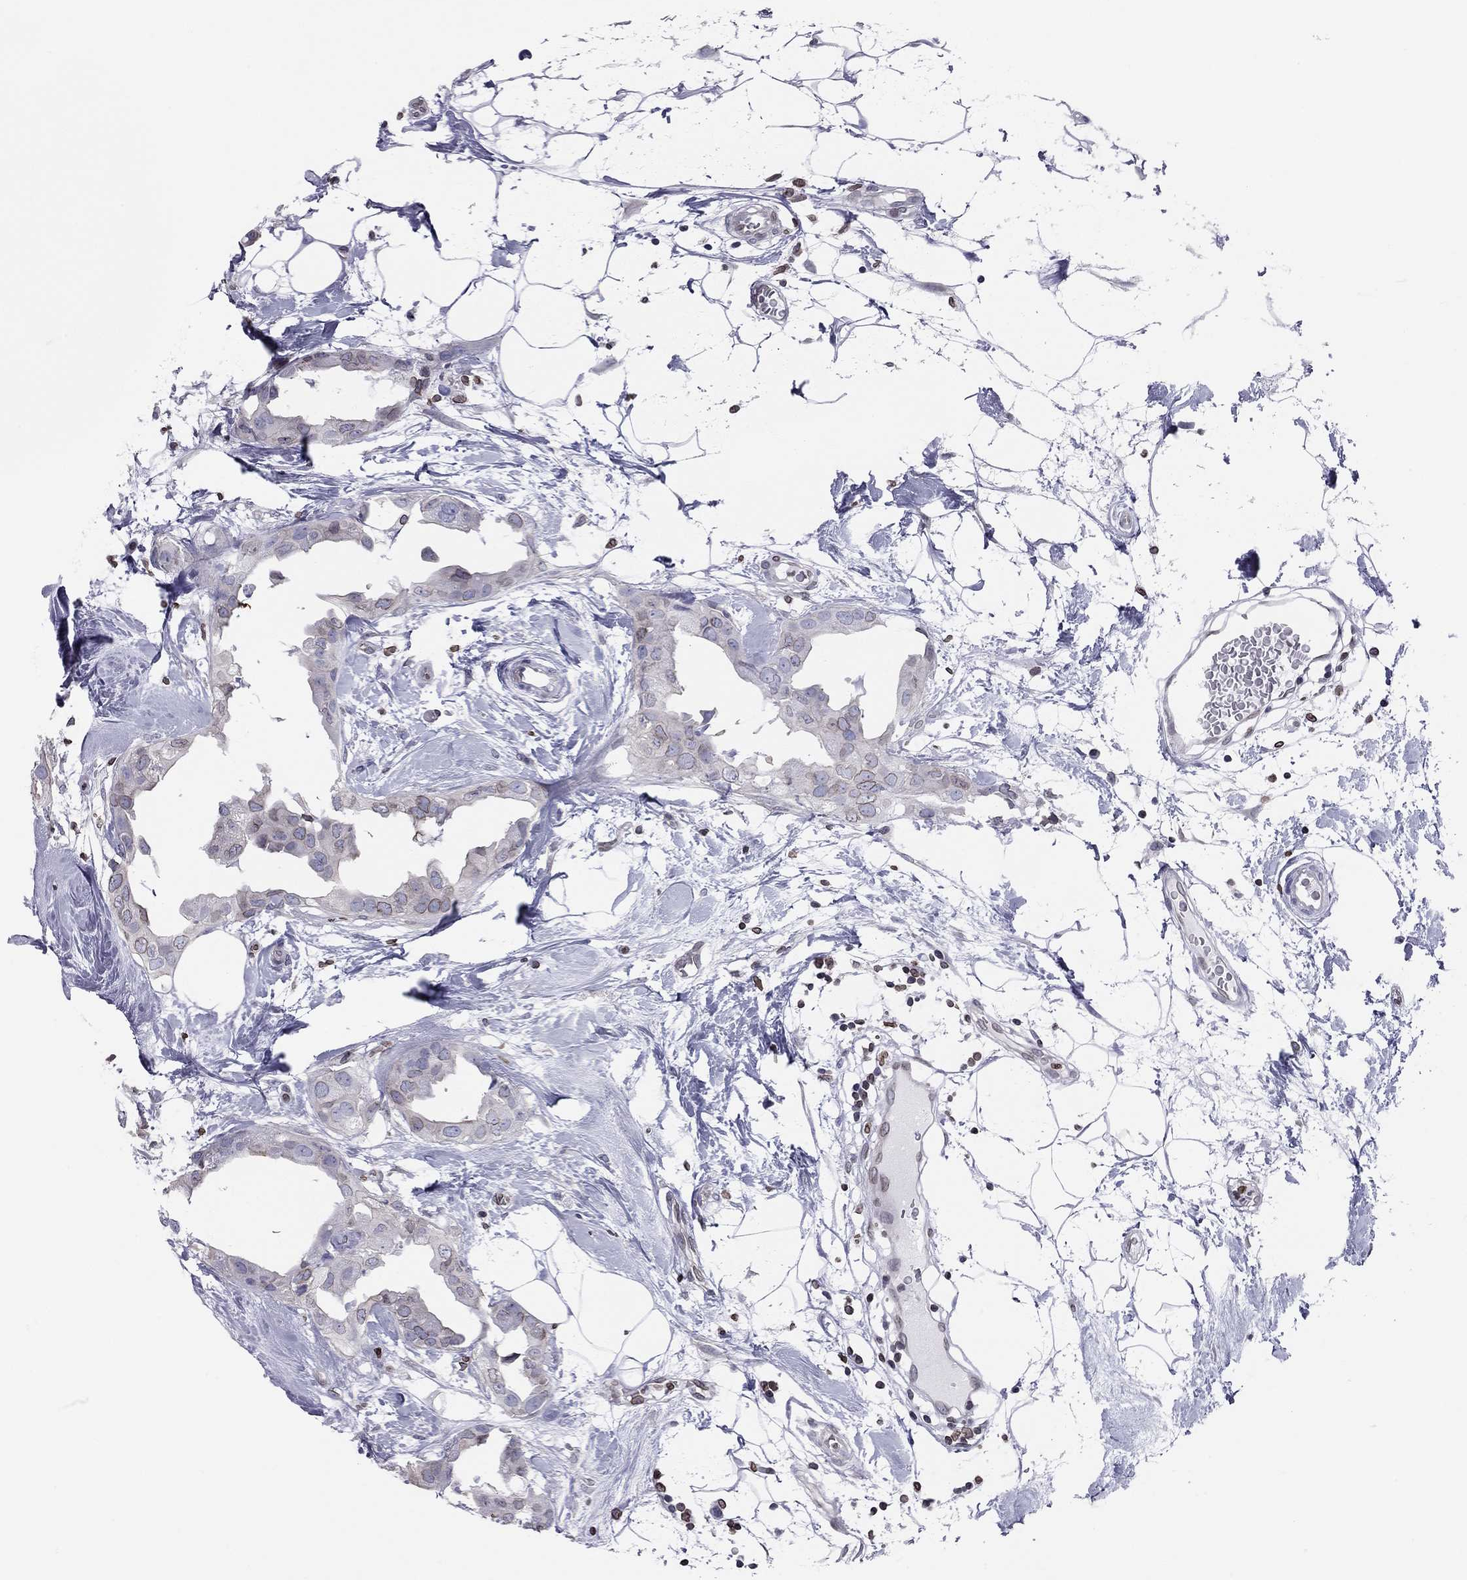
{"staining": {"intensity": "moderate", "quantity": "<25%", "location": "cytoplasmic/membranous,nuclear"}, "tissue": "breast cancer", "cell_type": "Tumor cells", "image_type": "cancer", "snomed": [{"axis": "morphology", "description": "Normal tissue, NOS"}, {"axis": "morphology", "description": "Duct carcinoma"}, {"axis": "topography", "description": "Breast"}], "caption": "Protein expression analysis of breast cancer (invasive ductal carcinoma) exhibits moderate cytoplasmic/membranous and nuclear expression in about <25% of tumor cells.", "gene": "ESPL1", "patient": {"sex": "female", "age": 40}}